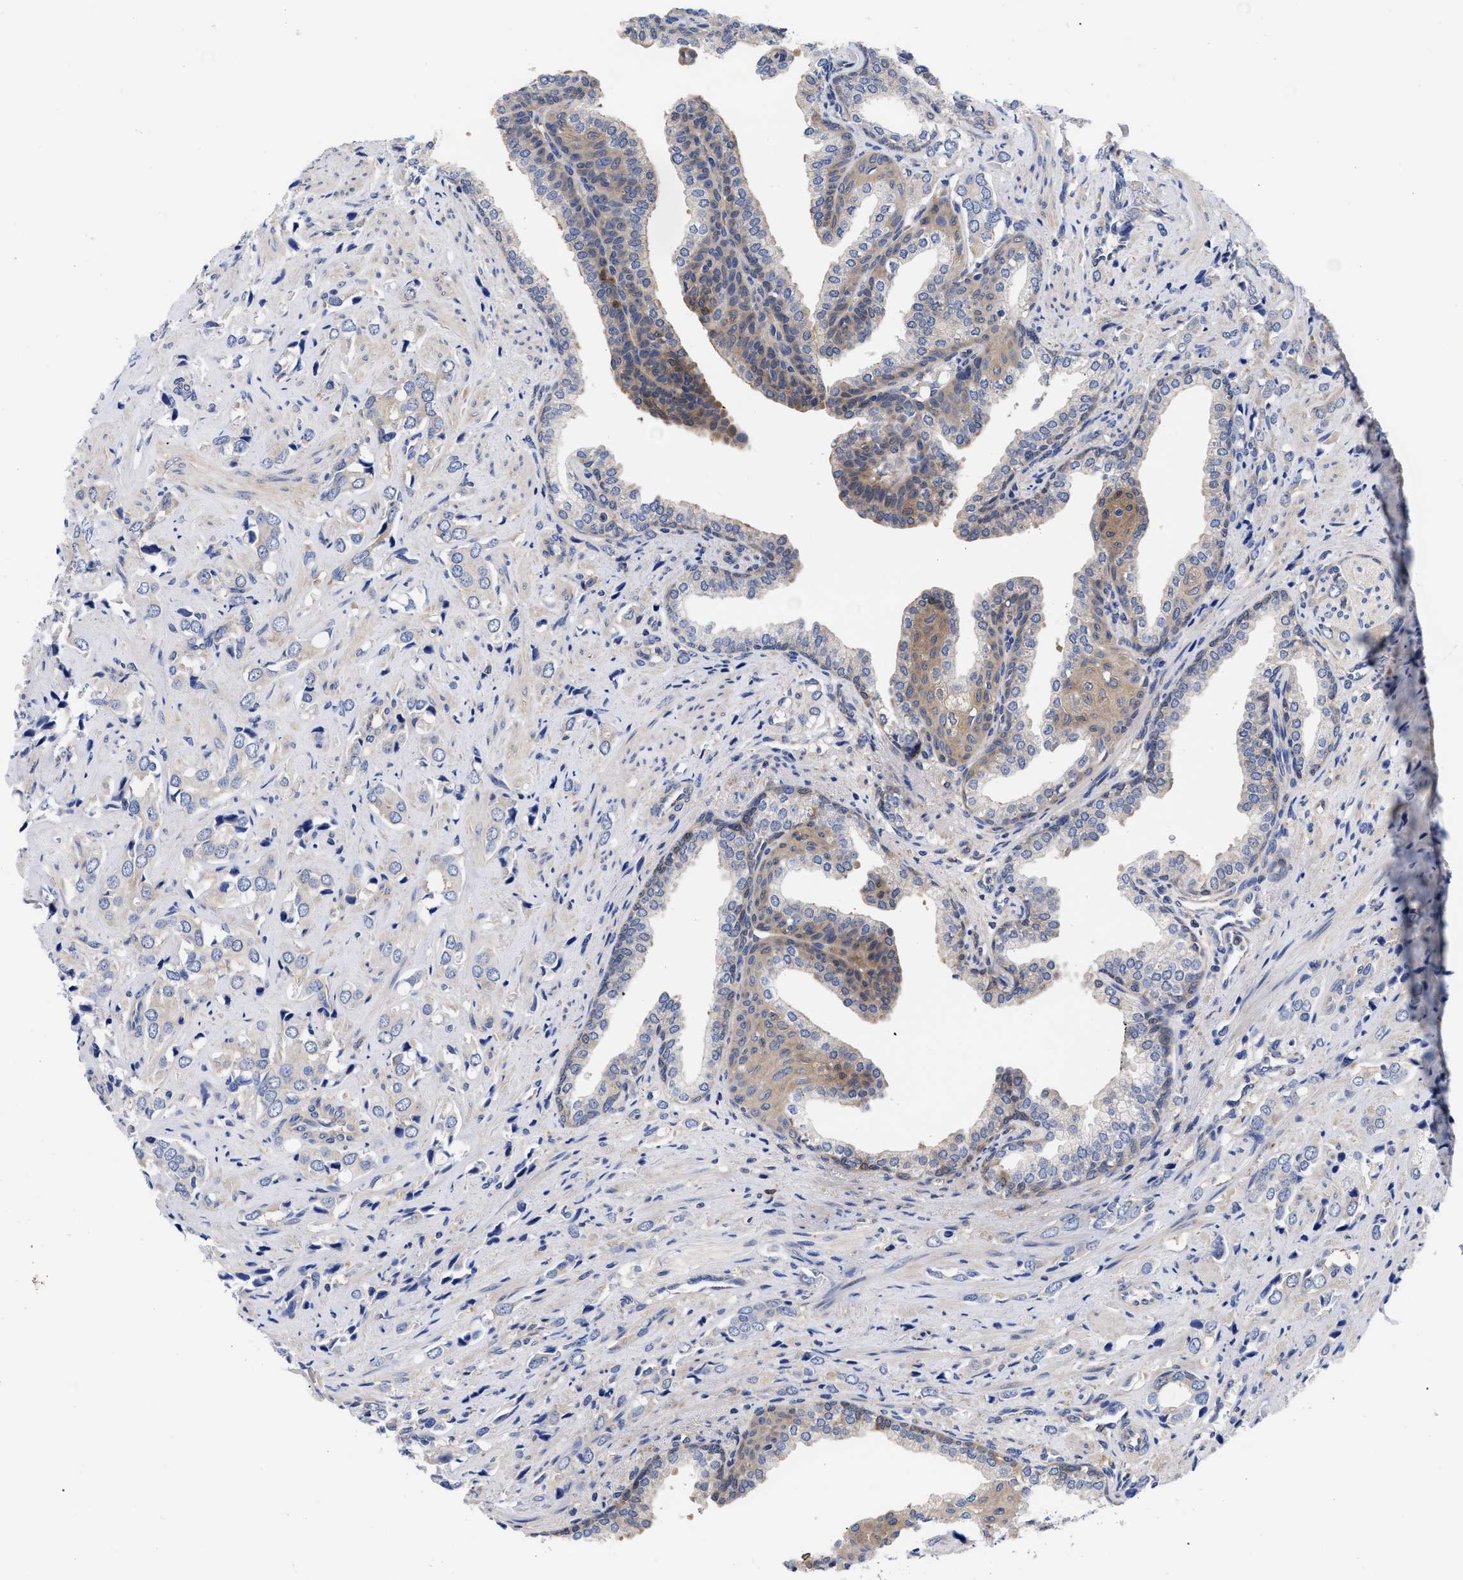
{"staining": {"intensity": "negative", "quantity": "none", "location": "none"}, "tissue": "prostate cancer", "cell_type": "Tumor cells", "image_type": "cancer", "snomed": [{"axis": "morphology", "description": "Adenocarcinoma, High grade"}, {"axis": "topography", "description": "Prostate"}], "caption": "Tumor cells are negative for brown protein staining in prostate high-grade adenocarcinoma.", "gene": "RBKS", "patient": {"sex": "male", "age": 52}}